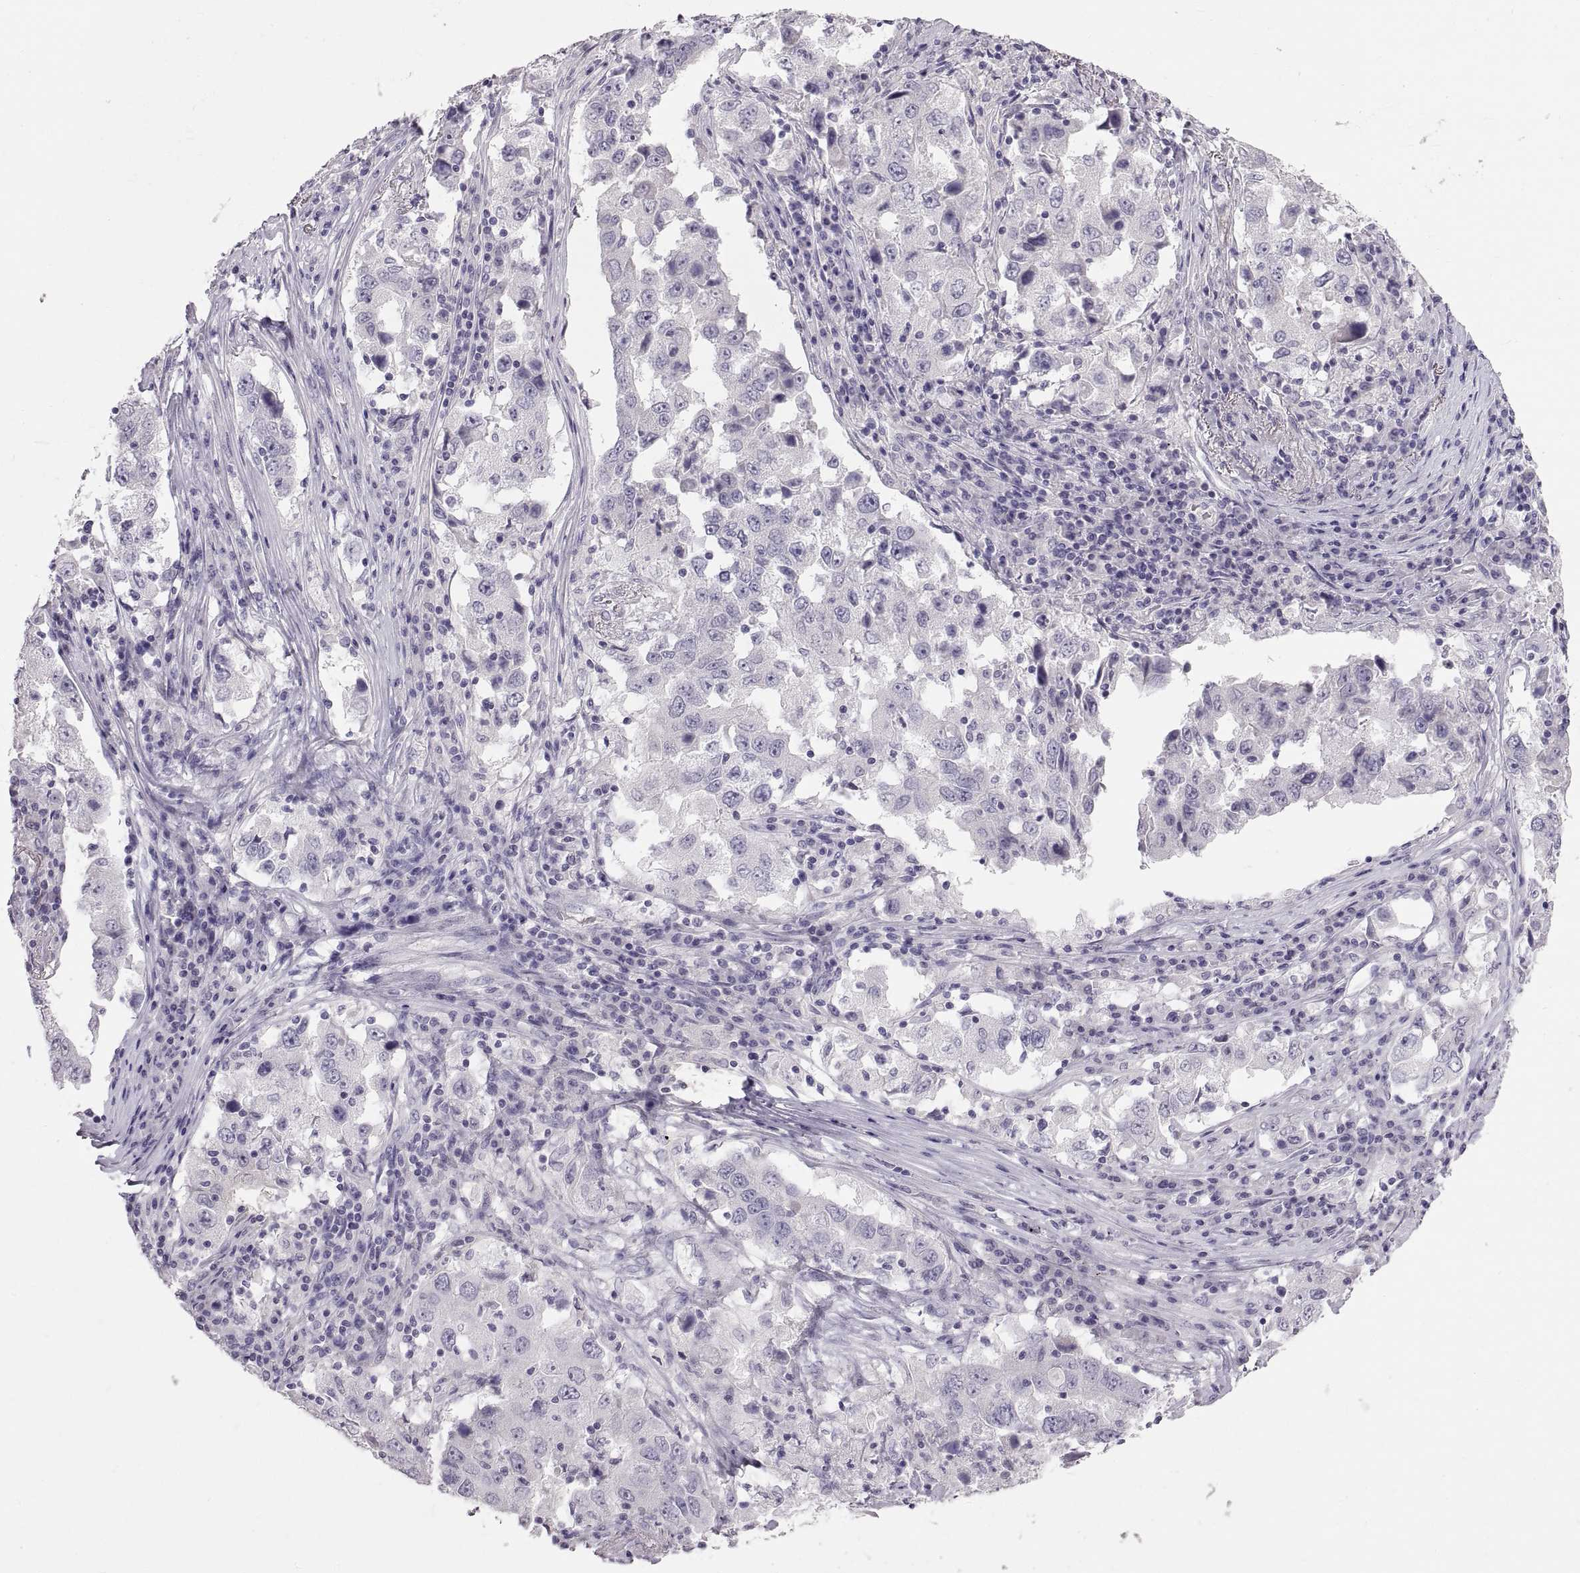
{"staining": {"intensity": "negative", "quantity": "none", "location": "none"}, "tissue": "lung cancer", "cell_type": "Tumor cells", "image_type": "cancer", "snomed": [{"axis": "morphology", "description": "Adenocarcinoma, NOS"}, {"axis": "topography", "description": "Lung"}], "caption": "There is no significant staining in tumor cells of adenocarcinoma (lung).", "gene": "WBP2NL", "patient": {"sex": "male", "age": 73}}